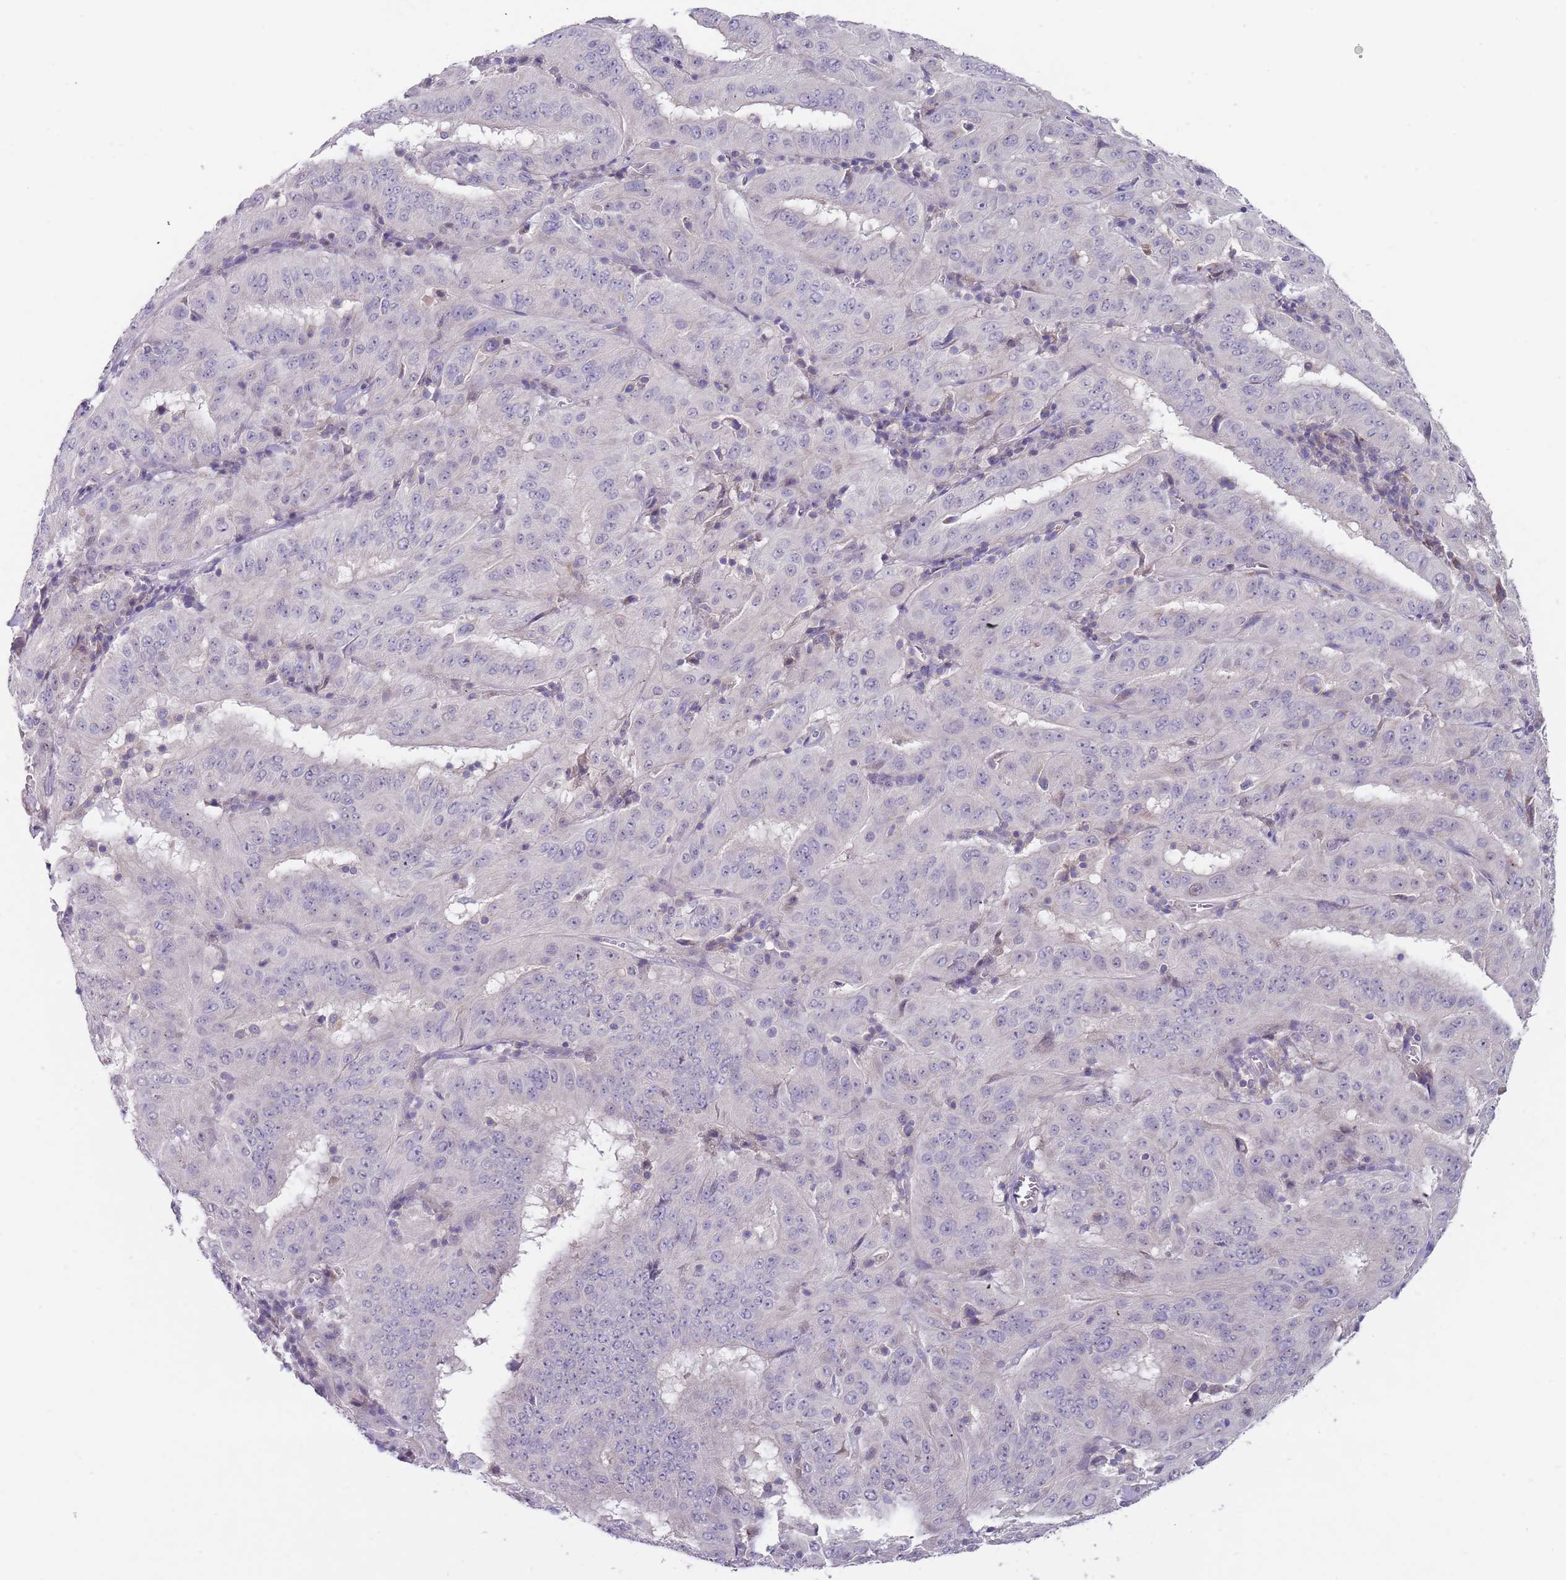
{"staining": {"intensity": "negative", "quantity": "none", "location": "none"}, "tissue": "pancreatic cancer", "cell_type": "Tumor cells", "image_type": "cancer", "snomed": [{"axis": "morphology", "description": "Adenocarcinoma, NOS"}, {"axis": "topography", "description": "Pancreas"}], "caption": "Tumor cells show no significant positivity in pancreatic adenocarcinoma.", "gene": "PRAC1", "patient": {"sex": "male", "age": 63}}